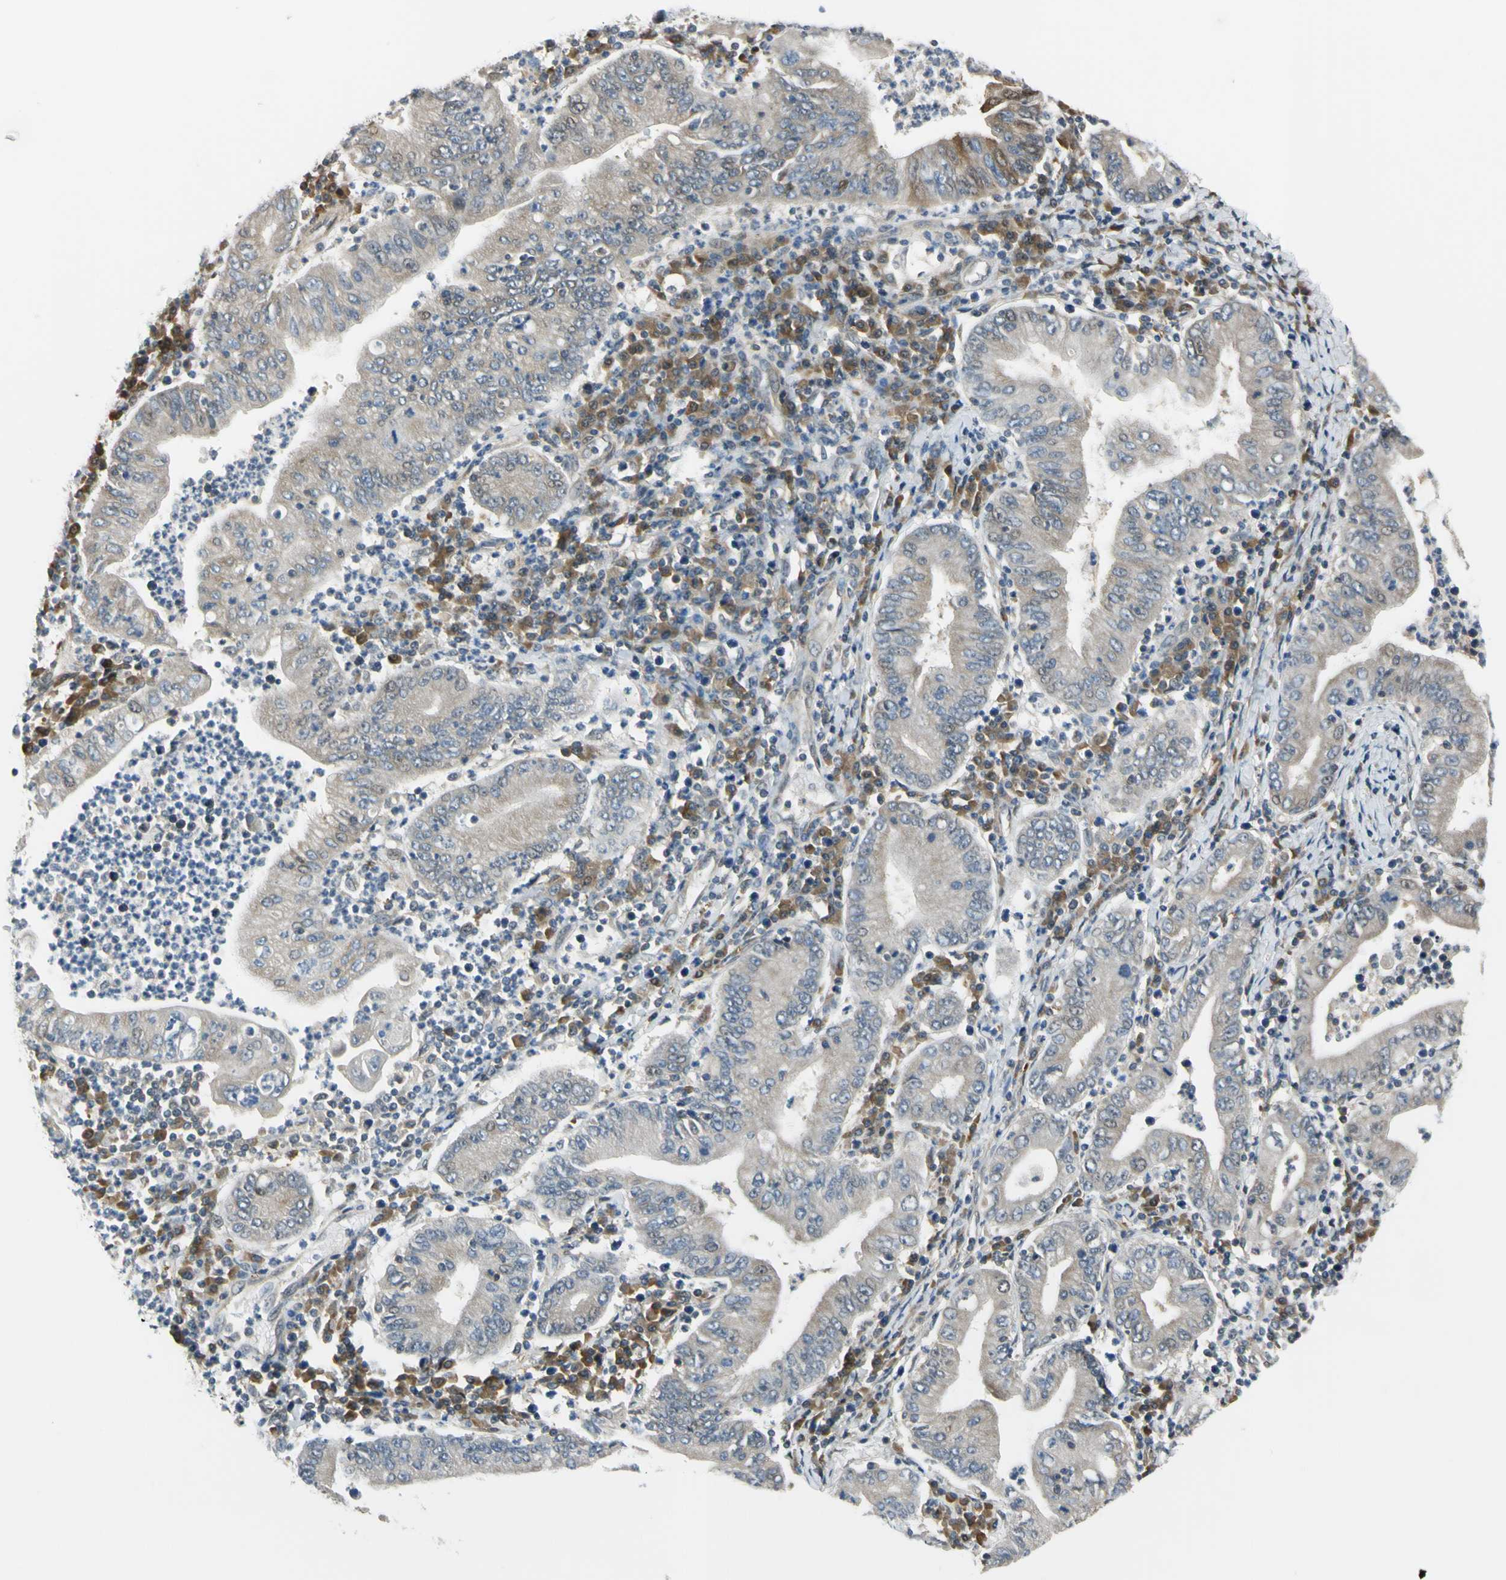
{"staining": {"intensity": "weak", "quantity": ">75%", "location": "cytoplasmic/membranous"}, "tissue": "stomach cancer", "cell_type": "Tumor cells", "image_type": "cancer", "snomed": [{"axis": "morphology", "description": "Normal tissue, NOS"}, {"axis": "morphology", "description": "Adenocarcinoma, NOS"}, {"axis": "topography", "description": "Esophagus"}, {"axis": "topography", "description": "Stomach, upper"}, {"axis": "topography", "description": "Peripheral nerve tissue"}], "caption": "Stomach cancer stained for a protein shows weak cytoplasmic/membranous positivity in tumor cells.", "gene": "RASGRF1", "patient": {"sex": "male", "age": 62}}